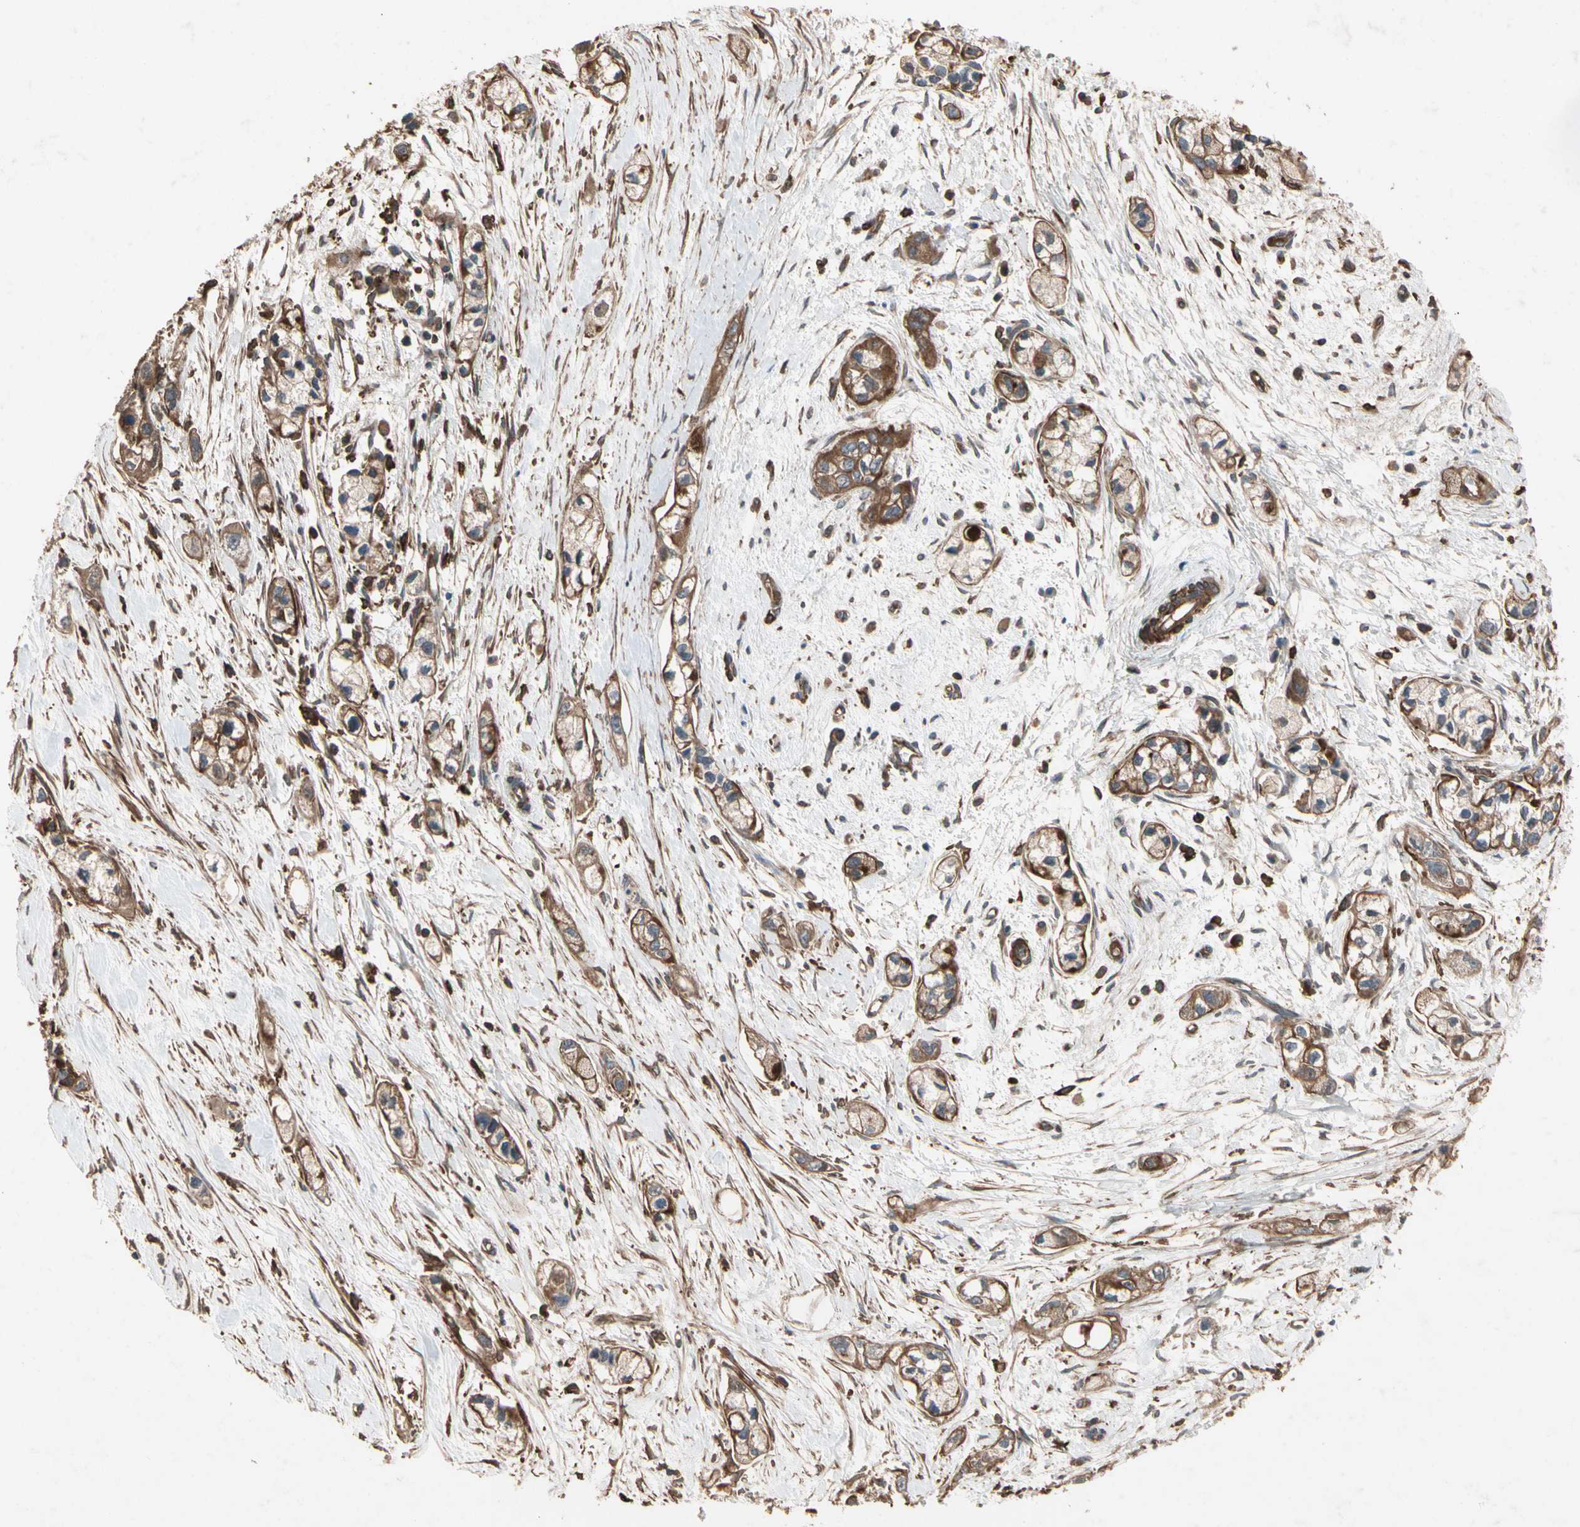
{"staining": {"intensity": "moderate", "quantity": ">75%", "location": "cytoplasmic/membranous"}, "tissue": "pancreatic cancer", "cell_type": "Tumor cells", "image_type": "cancer", "snomed": [{"axis": "morphology", "description": "Adenocarcinoma, NOS"}, {"axis": "topography", "description": "Pancreas"}], "caption": "A medium amount of moderate cytoplasmic/membranous expression is identified in about >75% of tumor cells in pancreatic adenocarcinoma tissue.", "gene": "AGBL2", "patient": {"sex": "male", "age": 74}}